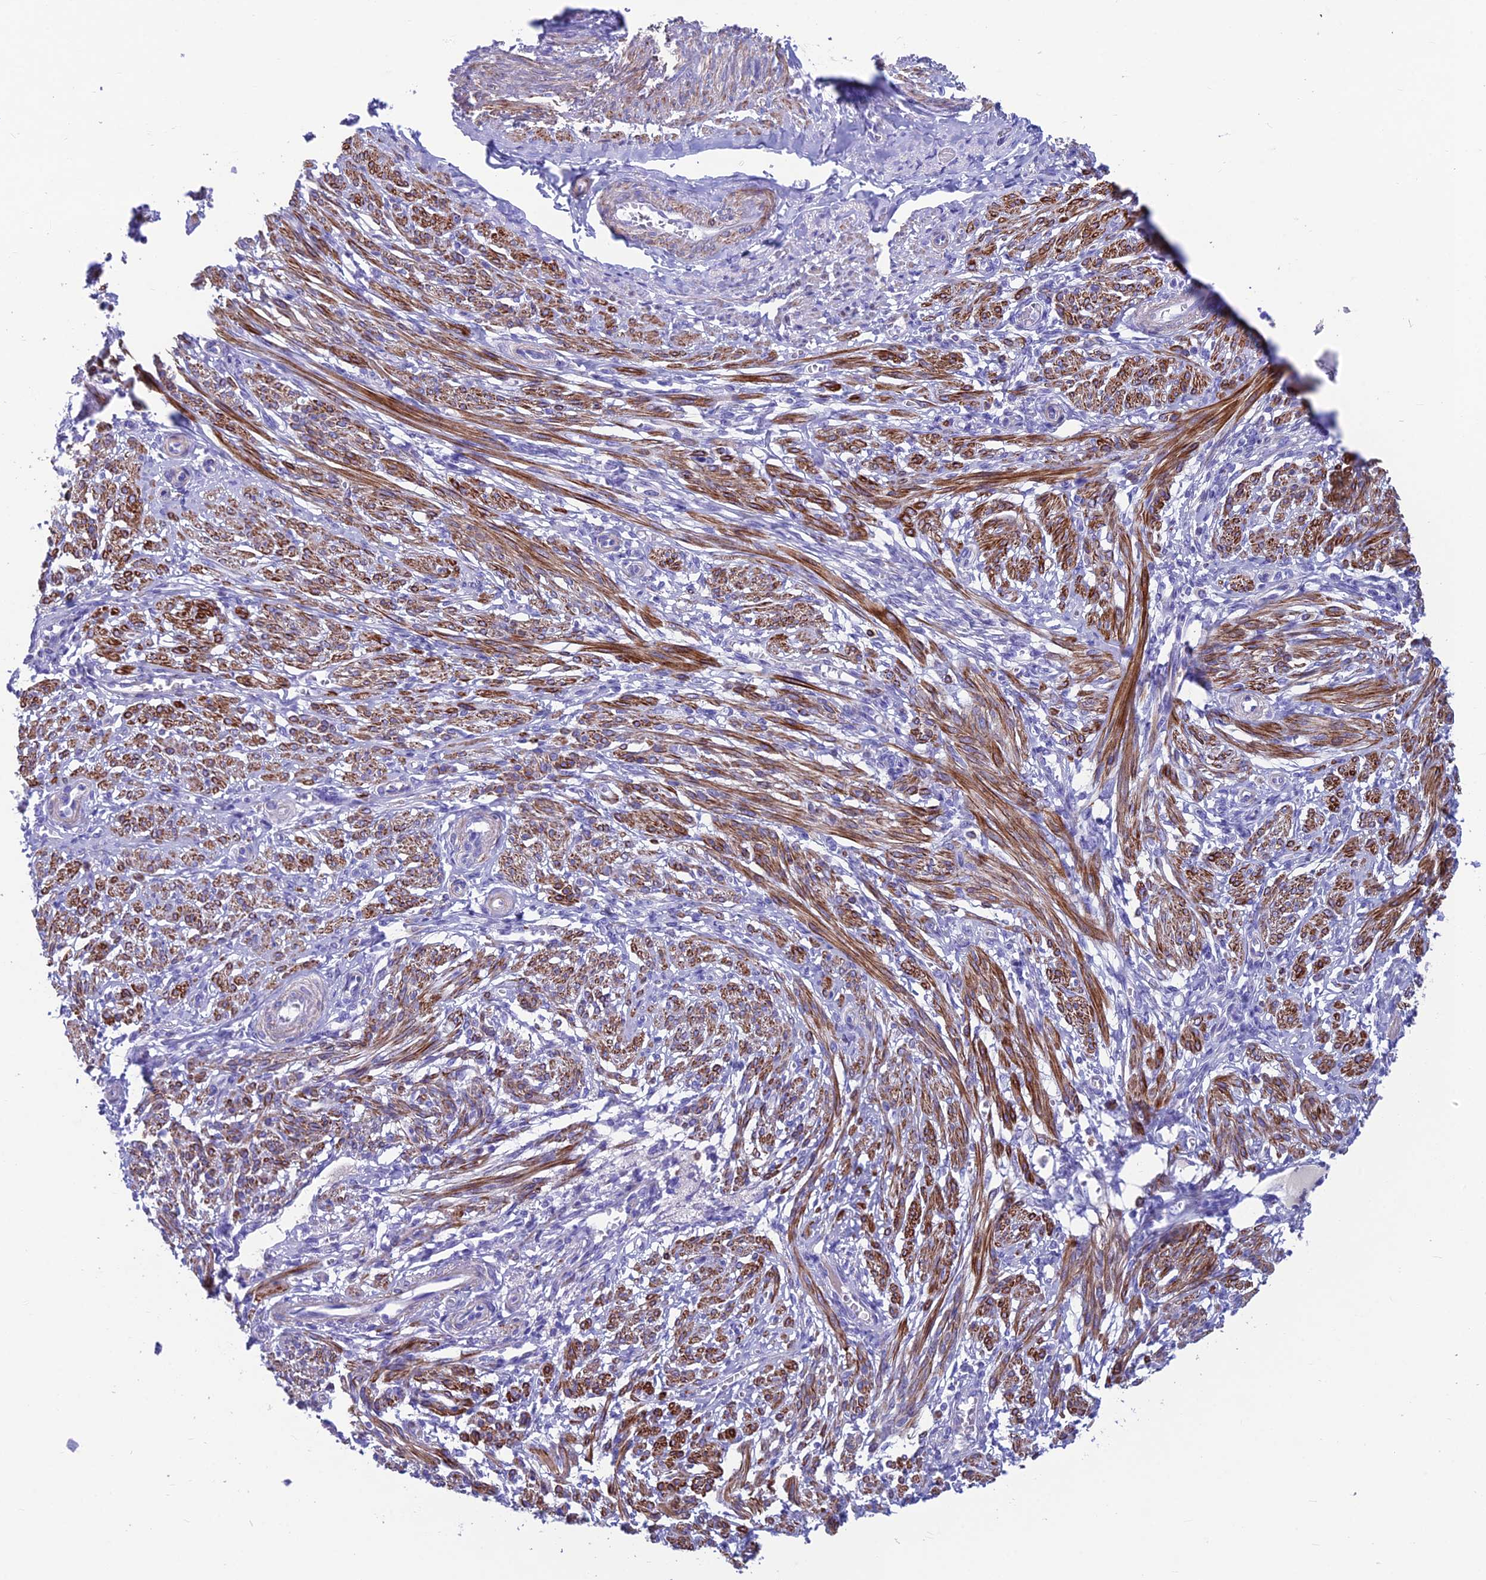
{"staining": {"intensity": "strong", "quantity": "25%-75%", "location": "cytoplasmic/membranous"}, "tissue": "smooth muscle", "cell_type": "Smooth muscle cells", "image_type": "normal", "snomed": [{"axis": "morphology", "description": "Normal tissue, NOS"}, {"axis": "topography", "description": "Smooth muscle"}], "caption": "The photomicrograph displays staining of benign smooth muscle, revealing strong cytoplasmic/membranous protein positivity (brown color) within smooth muscle cells. (DAB (3,3'-diaminobenzidine) IHC, brown staining for protein, blue staining for nuclei).", "gene": "GNG11", "patient": {"sex": "female", "age": 39}}